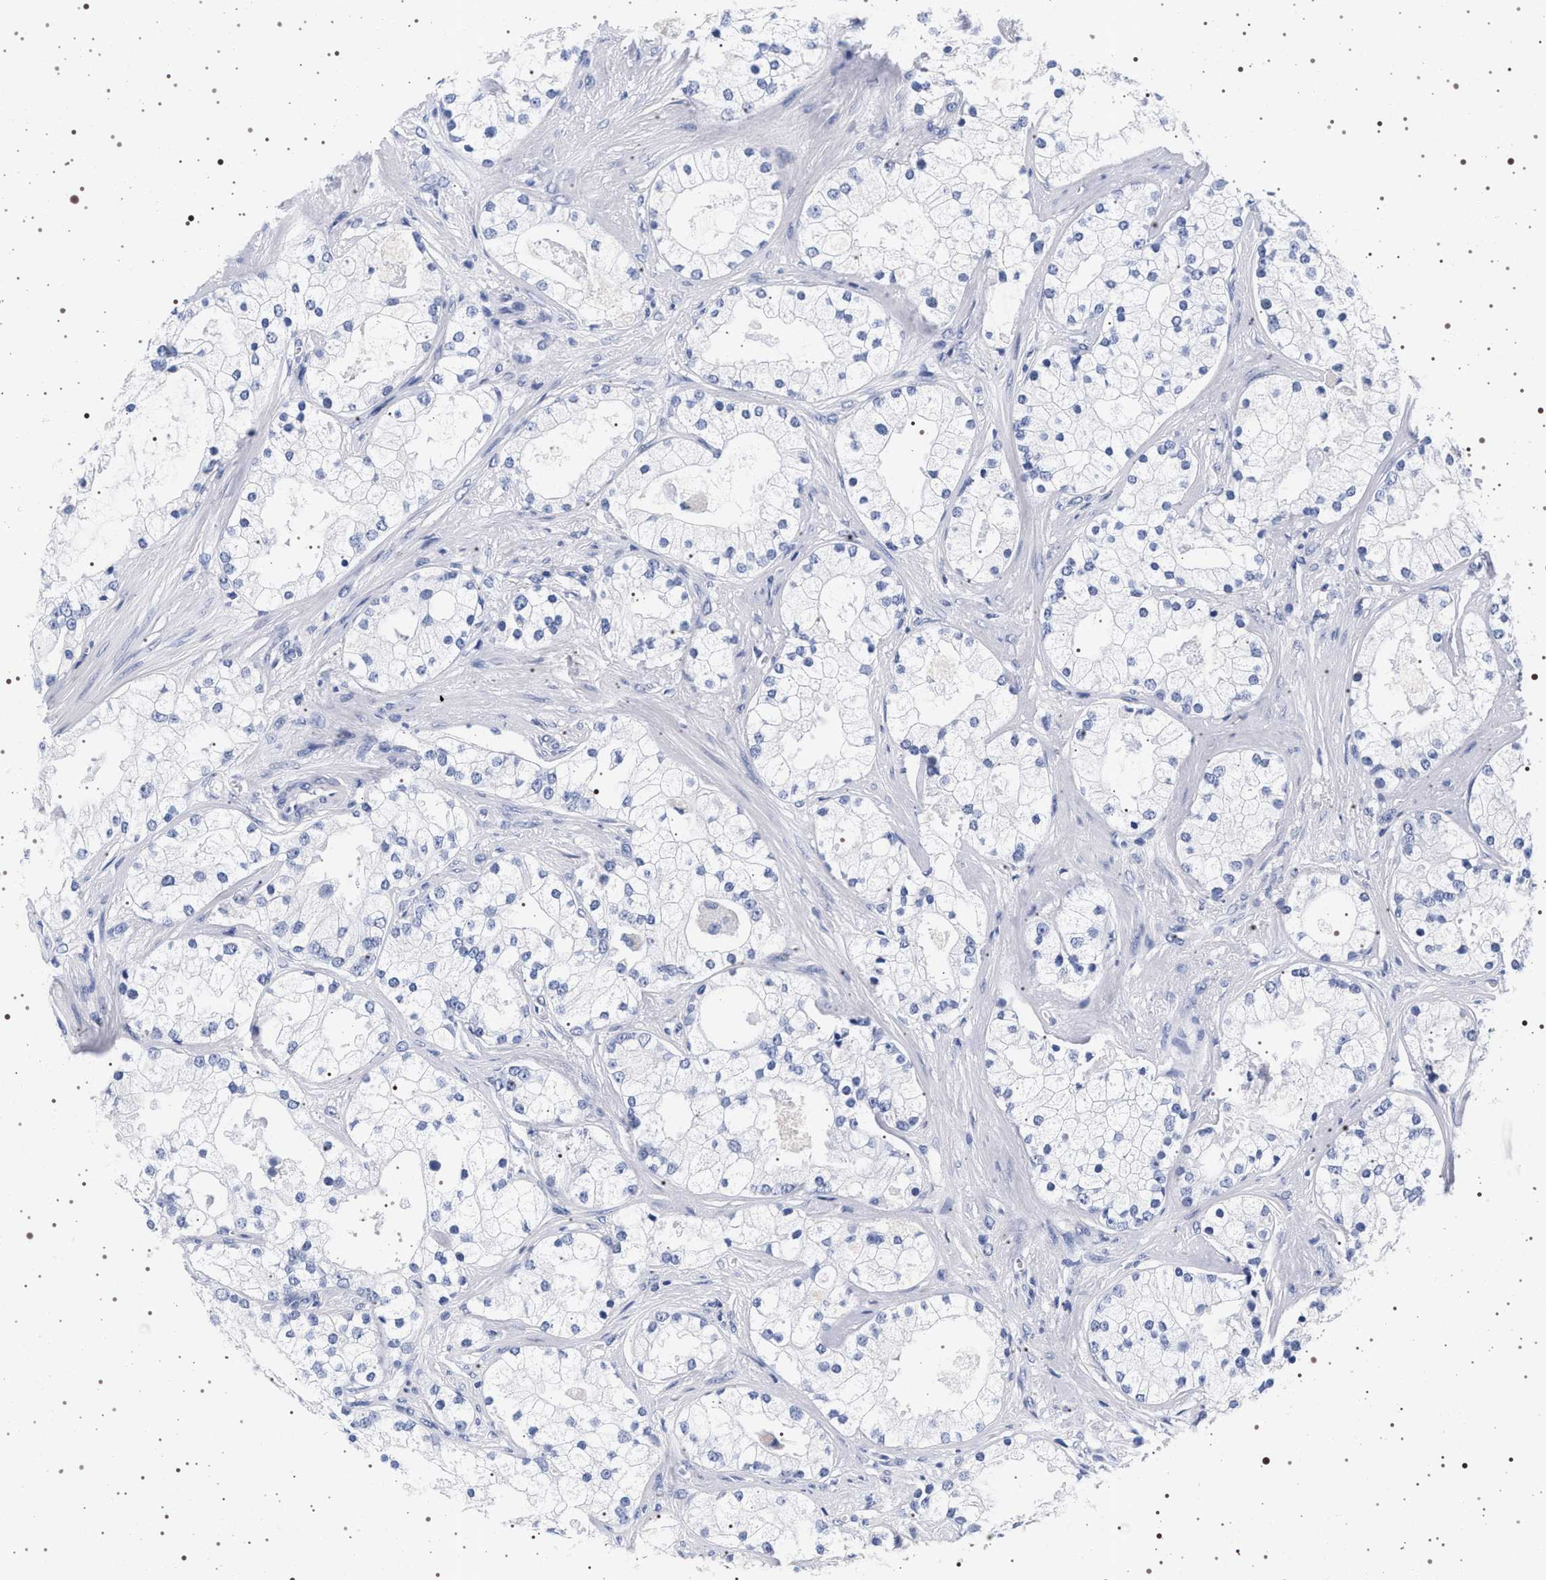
{"staining": {"intensity": "negative", "quantity": "none", "location": "none"}, "tissue": "prostate cancer", "cell_type": "Tumor cells", "image_type": "cancer", "snomed": [{"axis": "morphology", "description": "Adenocarcinoma, Low grade"}, {"axis": "topography", "description": "Prostate"}], "caption": "There is no significant staining in tumor cells of low-grade adenocarcinoma (prostate).", "gene": "SYN1", "patient": {"sex": "male", "age": 58}}